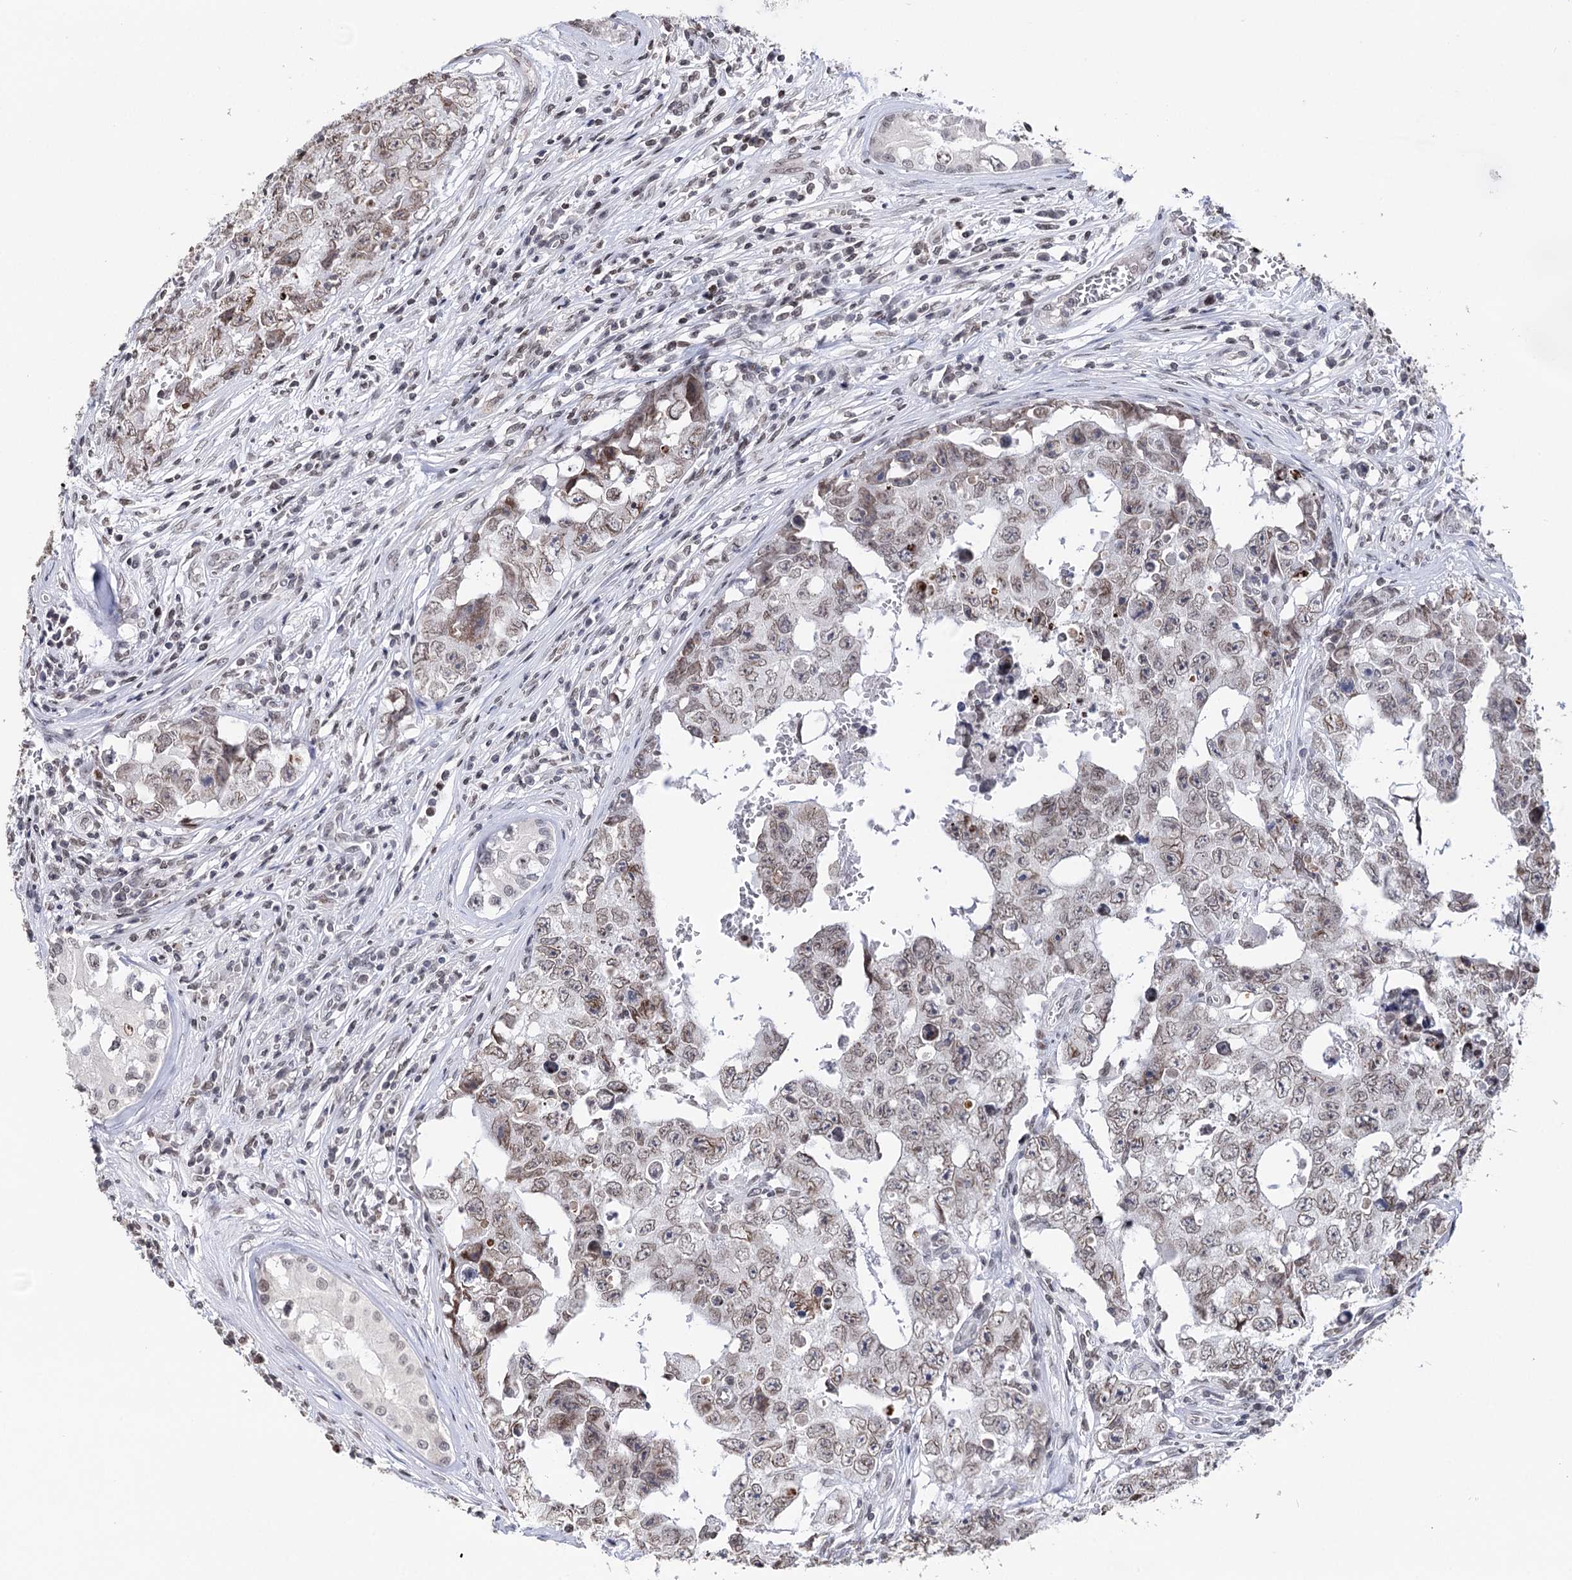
{"staining": {"intensity": "weak", "quantity": ">75%", "location": "nuclear"}, "tissue": "testis cancer", "cell_type": "Tumor cells", "image_type": "cancer", "snomed": [{"axis": "morphology", "description": "Carcinoma, Embryonal, NOS"}, {"axis": "topography", "description": "Testis"}], "caption": "The immunohistochemical stain highlights weak nuclear staining in tumor cells of embryonal carcinoma (testis) tissue.", "gene": "CCDC77", "patient": {"sex": "male", "age": 17}}